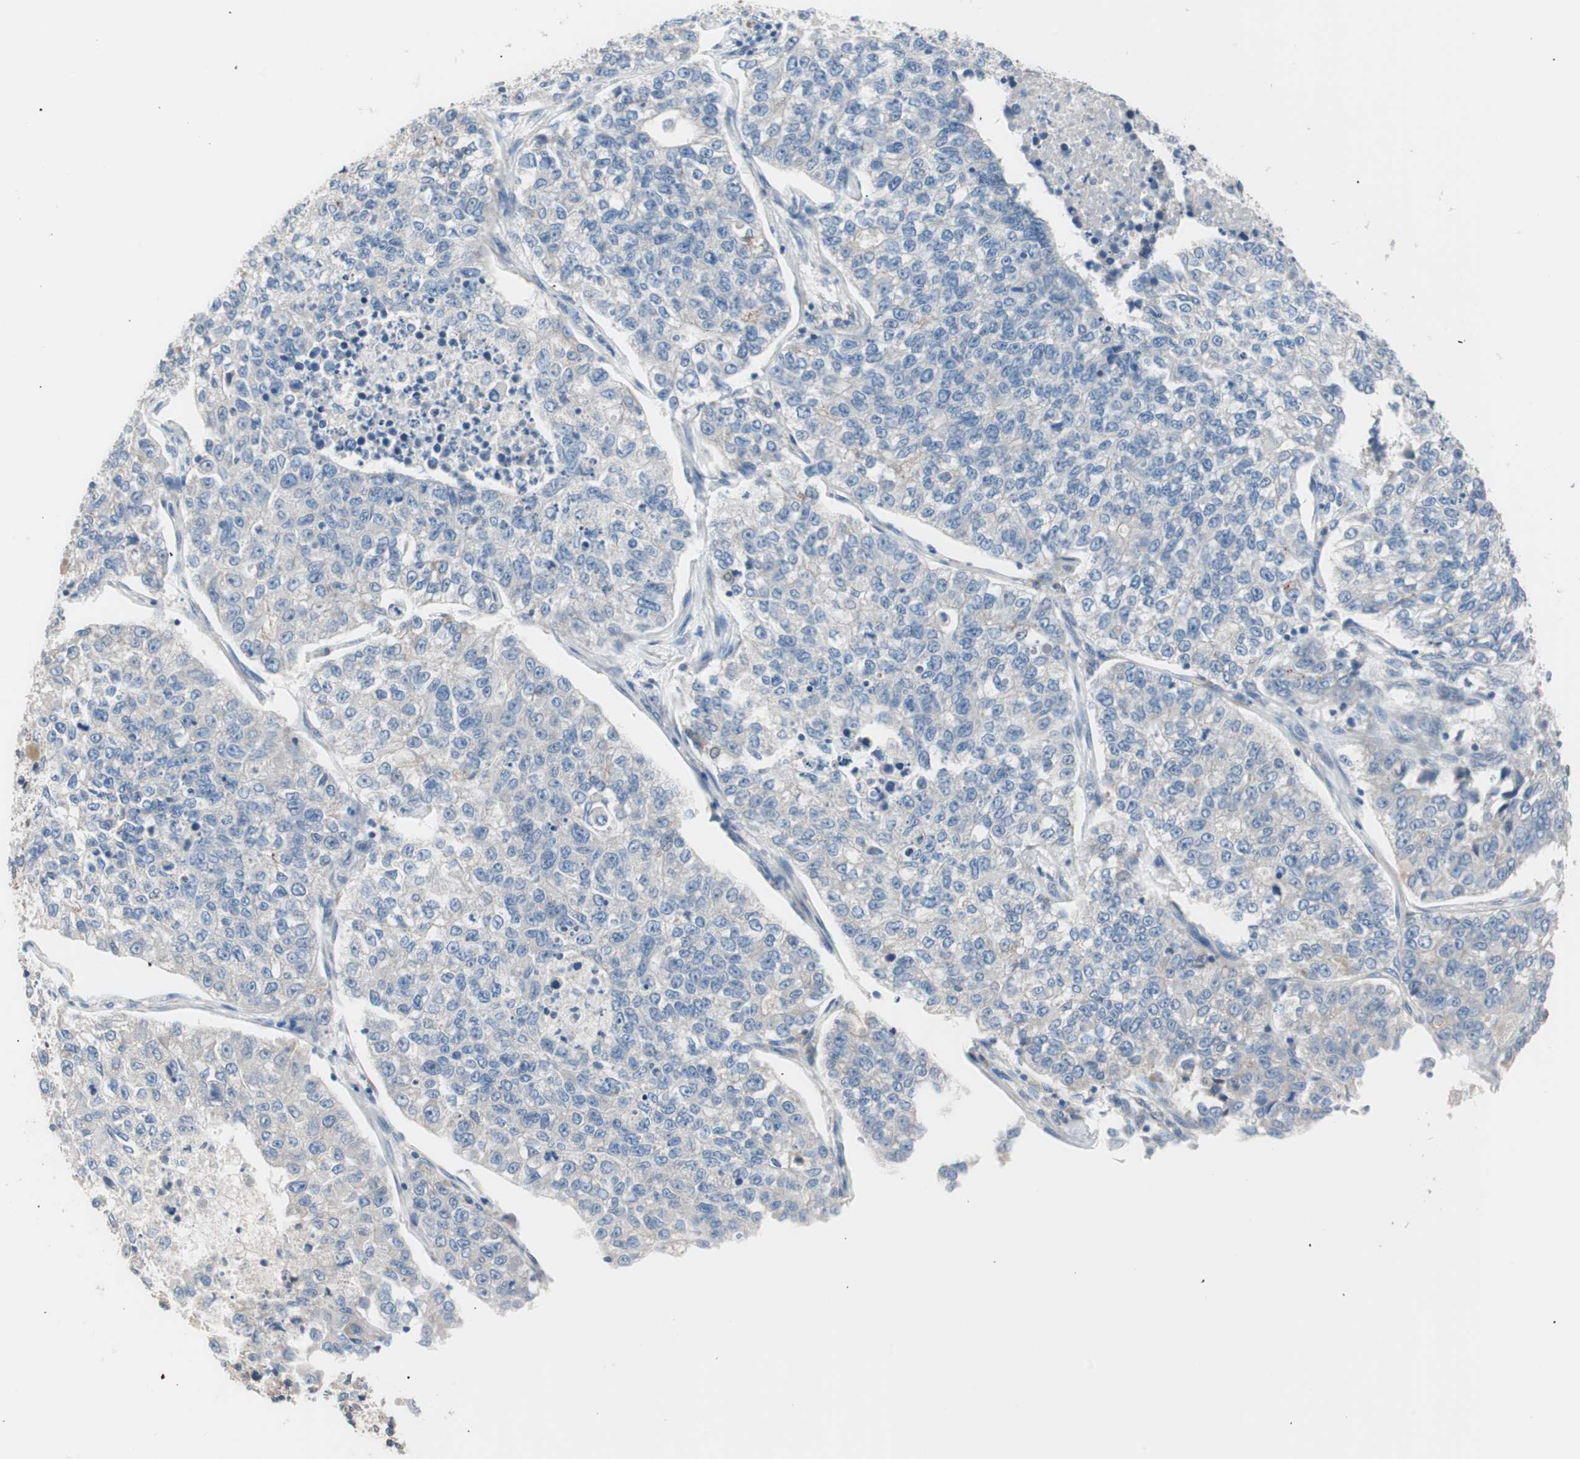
{"staining": {"intensity": "negative", "quantity": "none", "location": "none"}, "tissue": "lung cancer", "cell_type": "Tumor cells", "image_type": "cancer", "snomed": [{"axis": "morphology", "description": "Adenocarcinoma, NOS"}, {"axis": "topography", "description": "Lung"}], "caption": "Lung cancer was stained to show a protein in brown. There is no significant expression in tumor cells.", "gene": "SMG1", "patient": {"sex": "male", "age": 49}}